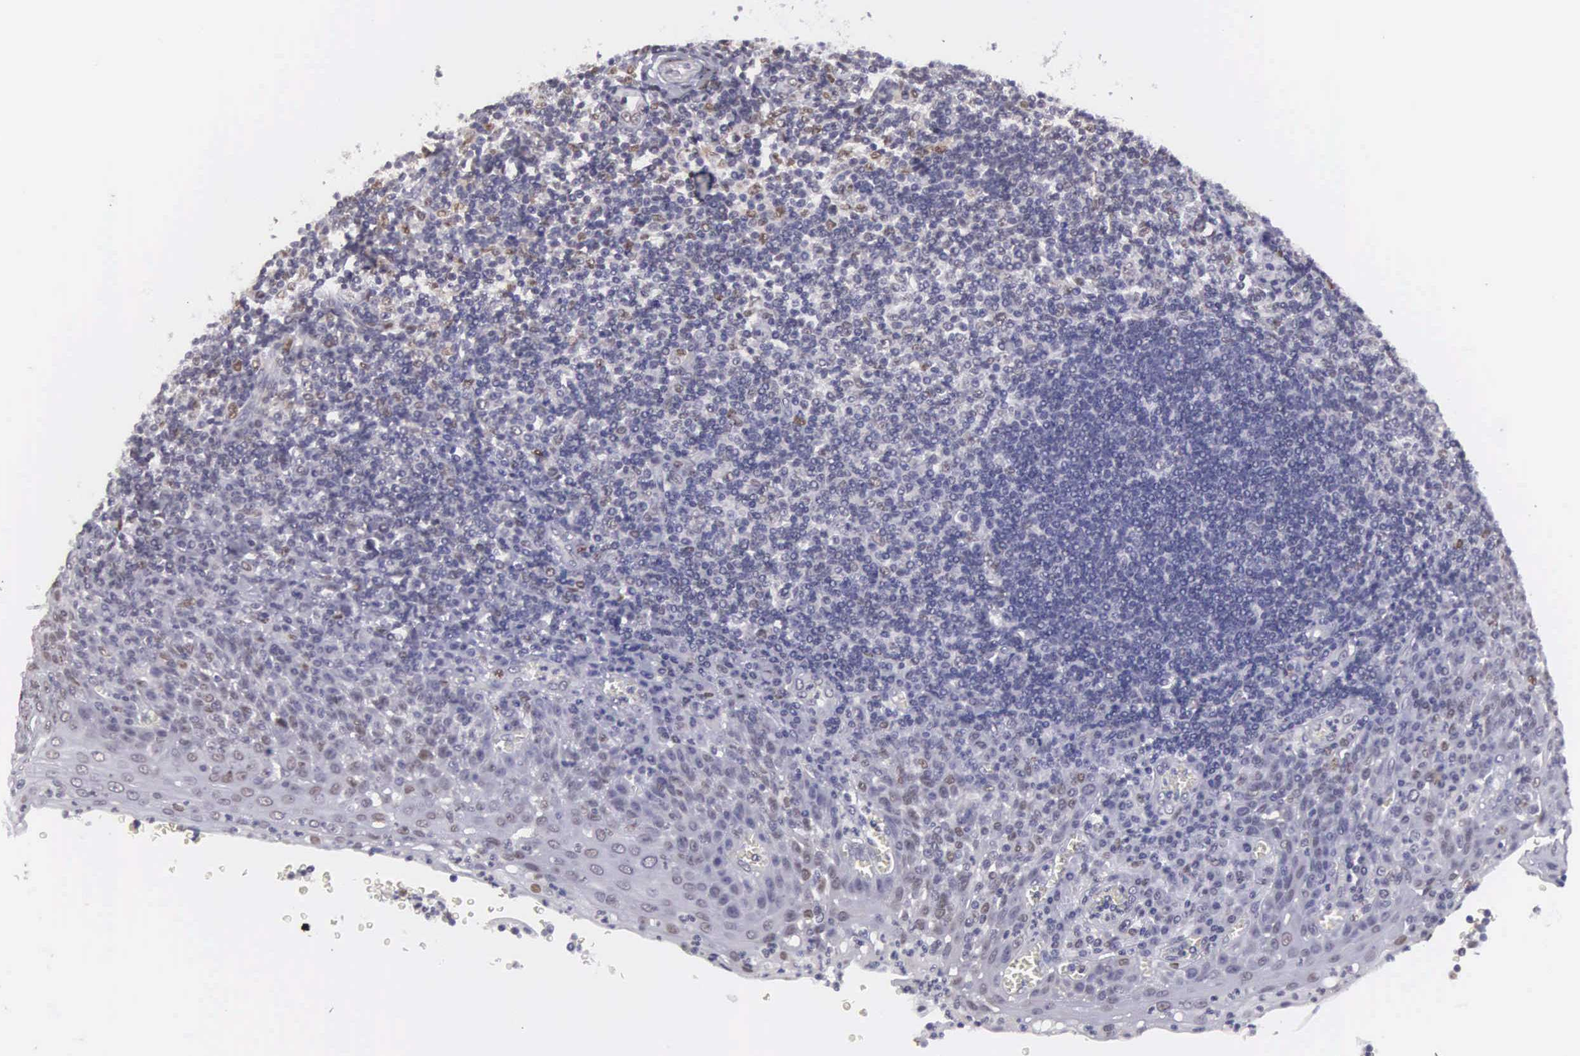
{"staining": {"intensity": "negative", "quantity": "none", "location": "none"}, "tissue": "tonsil", "cell_type": "Germinal center cells", "image_type": "normal", "snomed": [{"axis": "morphology", "description": "Normal tissue, NOS"}, {"axis": "topography", "description": "Tonsil"}], "caption": "This is an immunohistochemistry (IHC) micrograph of benign human tonsil. There is no expression in germinal center cells.", "gene": "ETV6", "patient": {"sex": "female", "age": 41}}